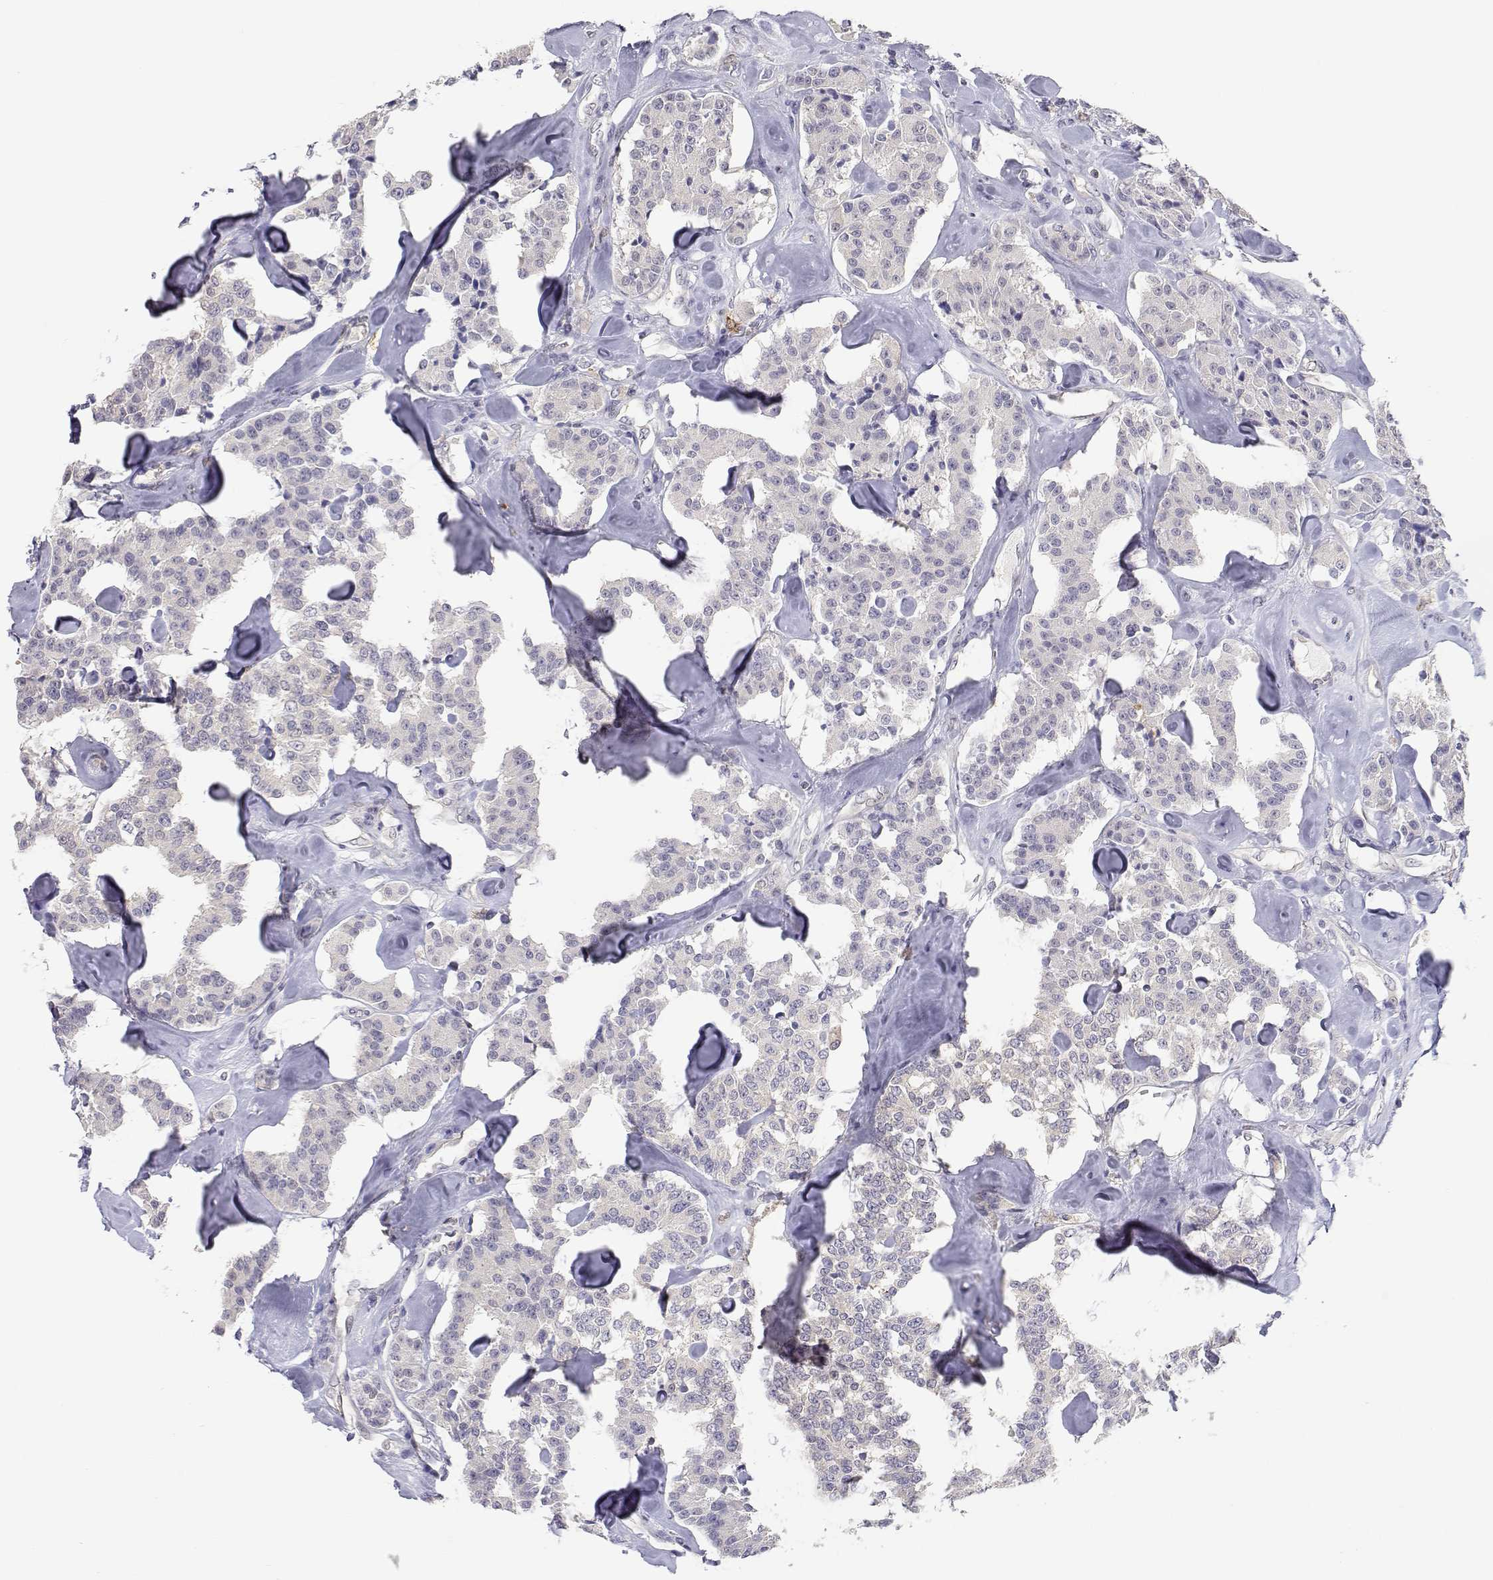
{"staining": {"intensity": "negative", "quantity": "none", "location": "none"}, "tissue": "carcinoid", "cell_type": "Tumor cells", "image_type": "cancer", "snomed": [{"axis": "morphology", "description": "Carcinoid, malignant, NOS"}, {"axis": "topography", "description": "Pancreas"}], "caption": "DAB immunohistochemical staining of malignant carcinoid demonstrates no significant expression in tumor cells. Nuclei are stained in blue.", "gene": "ADA", "patient": {"sex": "male", "age": 41}}